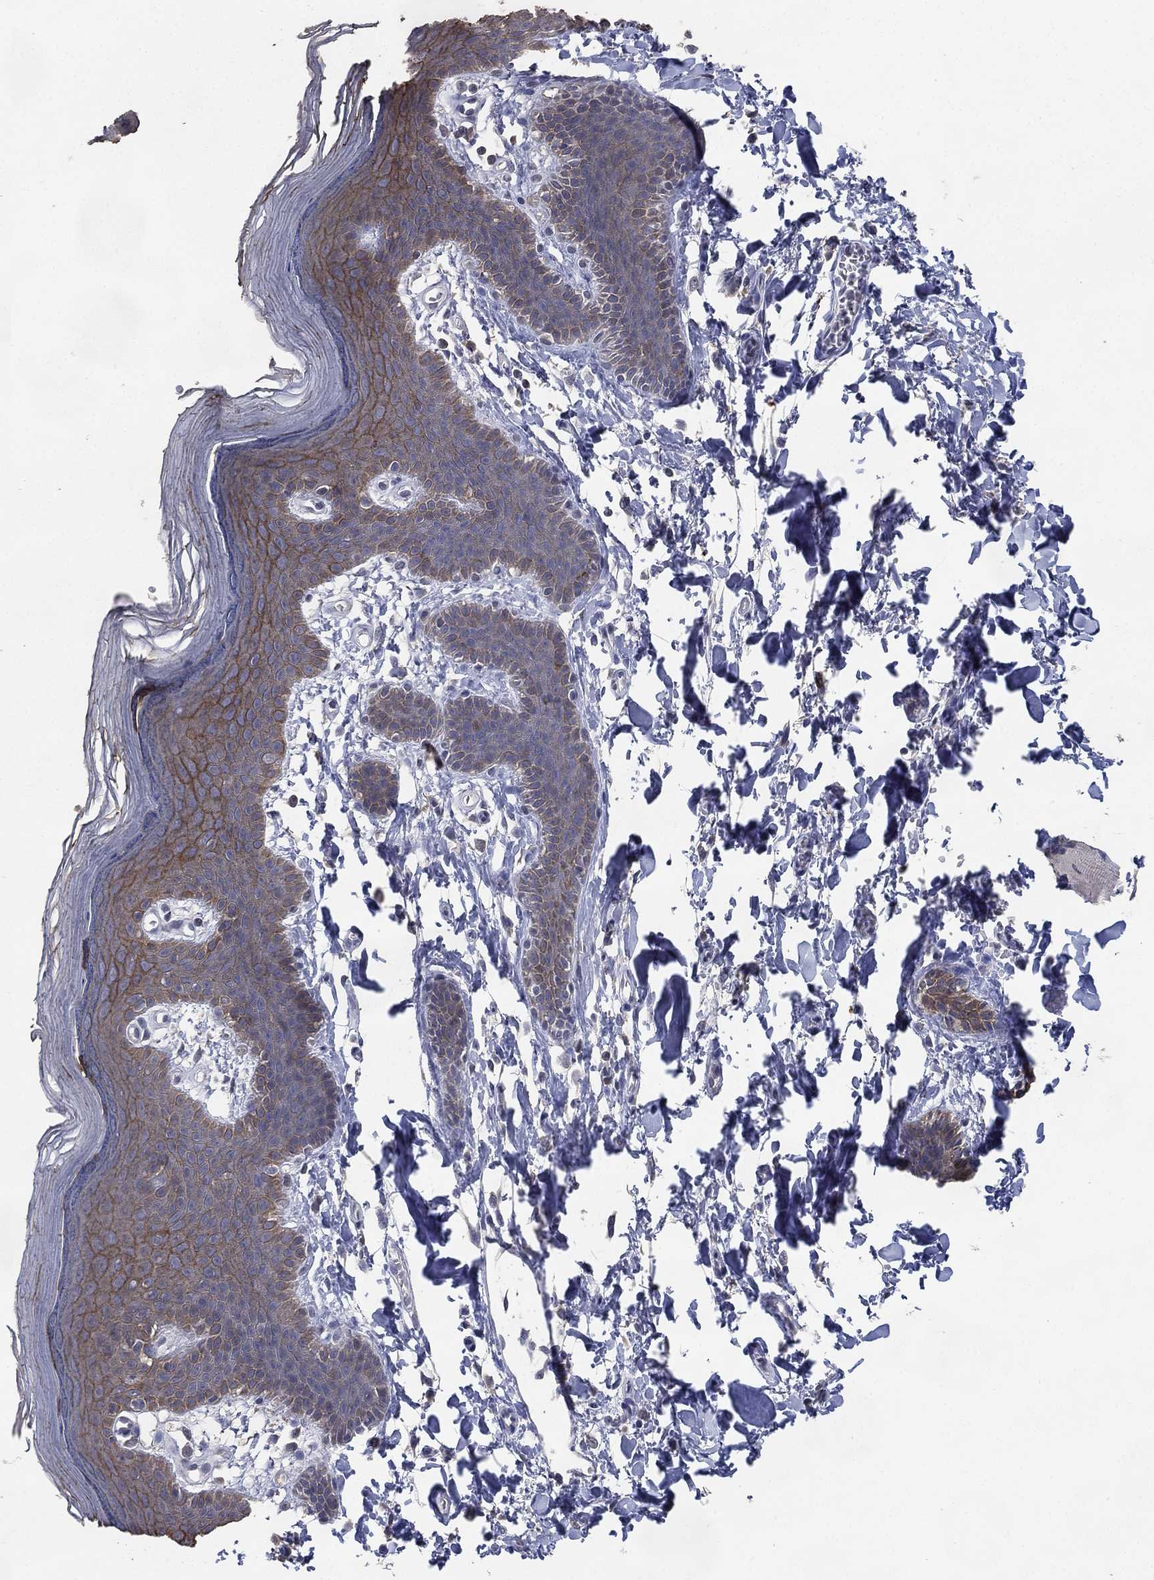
{"staining": {"intensity": "moderate", "quantity": ">75%", "location": "cytoplasmic/membranous"}, "tissue": "skin", "cell_type": "Epidermal cells", "image_type": "normal", "snomed": [{"axis": "morphology", "description": "Normal tissue, NOS"}, {"axis": "topography", "description": "Anal"}], "caption": "Immunohistochemical staining of normal human skin exhibits >75% levels of moderate cytoplasmic/membranous protein expression in approximately >75% of epidermal cells. Nuclei are stained in blue.", "gene": "DSG1", "patient": {"sex": "male", "age": 53}}